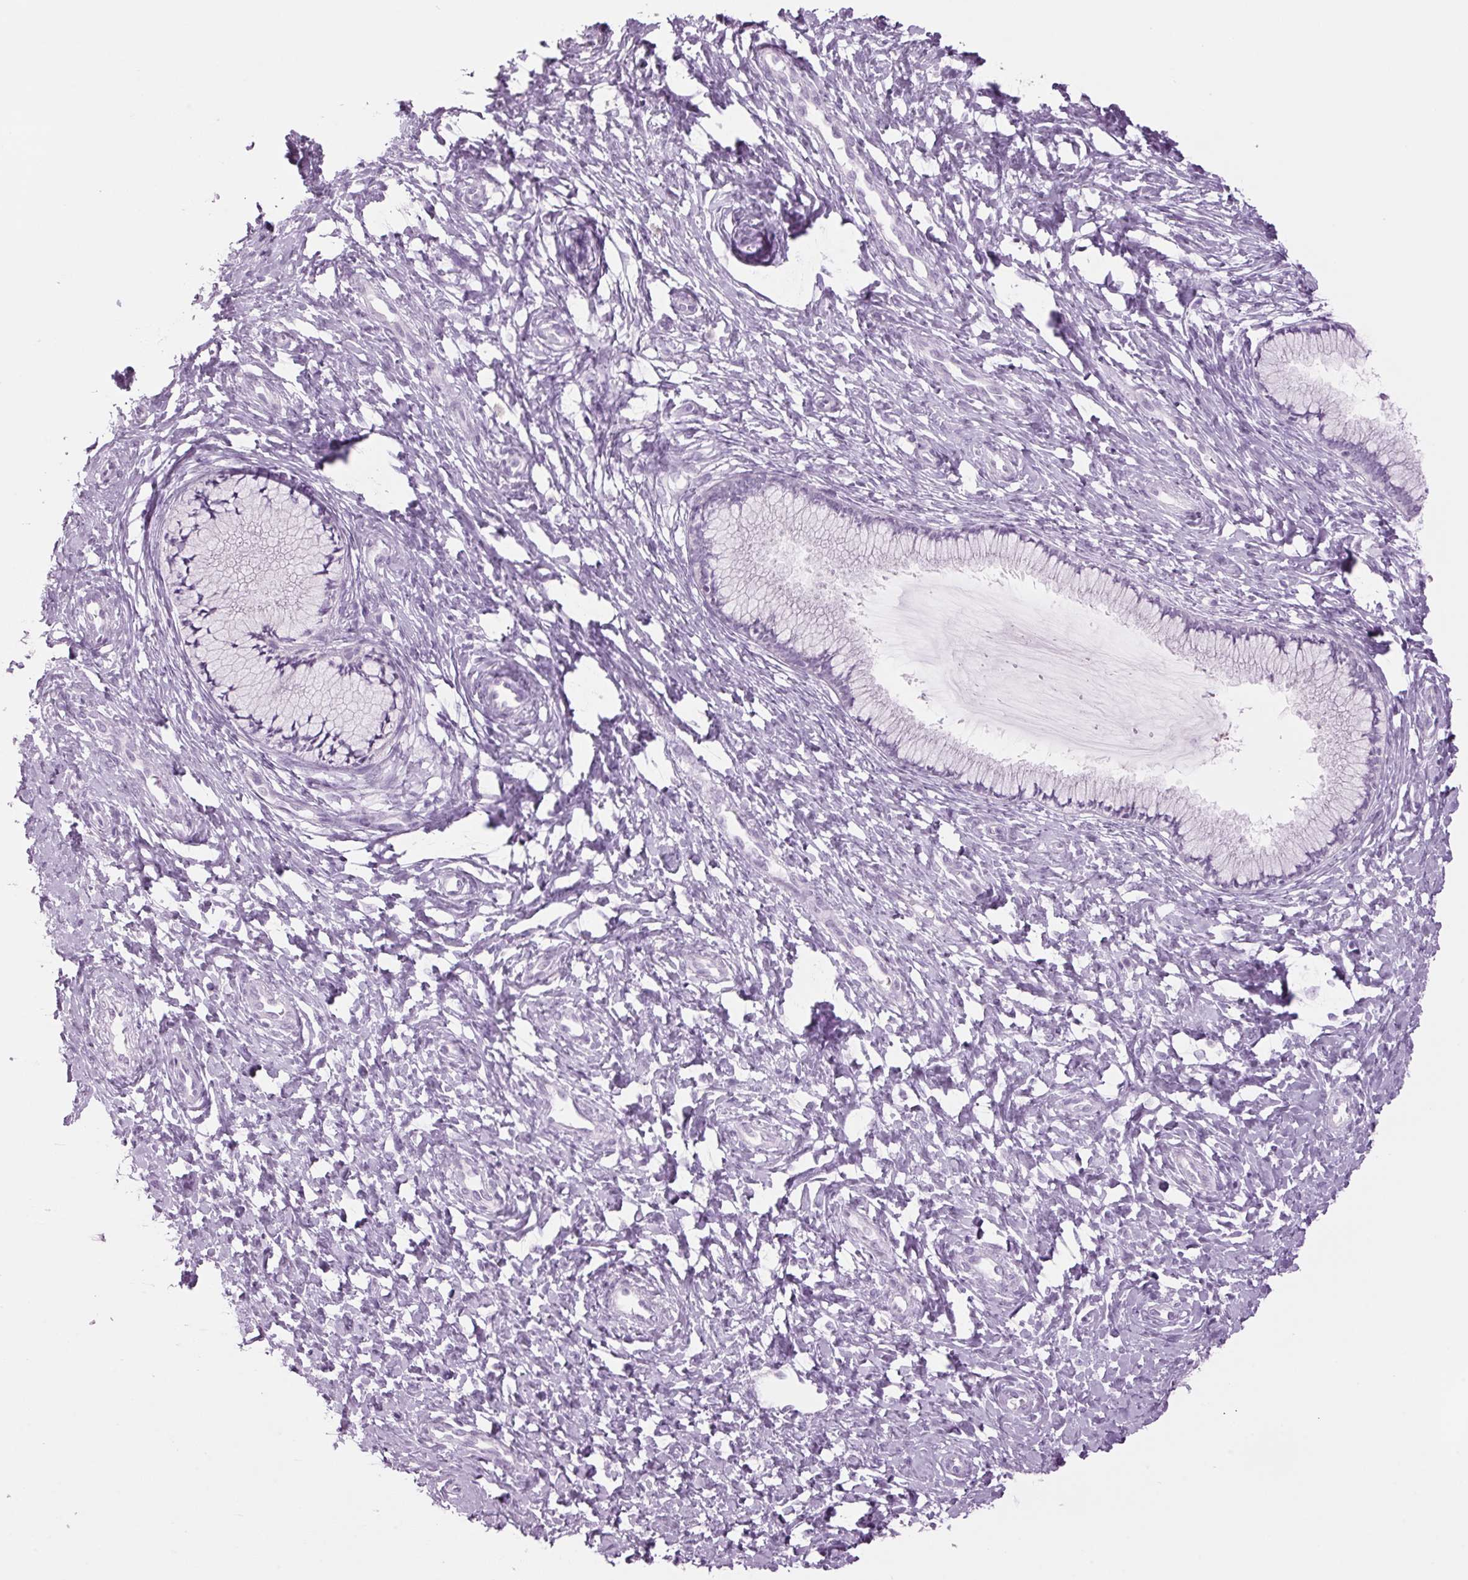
{"staining": {"intensity": "negative", "quantity": "none", "location": "none"}, "tissue": "cervix", "cell_type": "Glandular cells", "image_type": "normal", "snomed": [{"axis": "morphology", "description": "Normal tissue, NOS"}, {"axis": "topography", "description": "Cervix"}], "caption": "Protein analysis of unremarkable cervix displays no significant staining in glandular cells.", "gene": "PPP1R1A", "patient": {"sex": "female", "age": 37}}